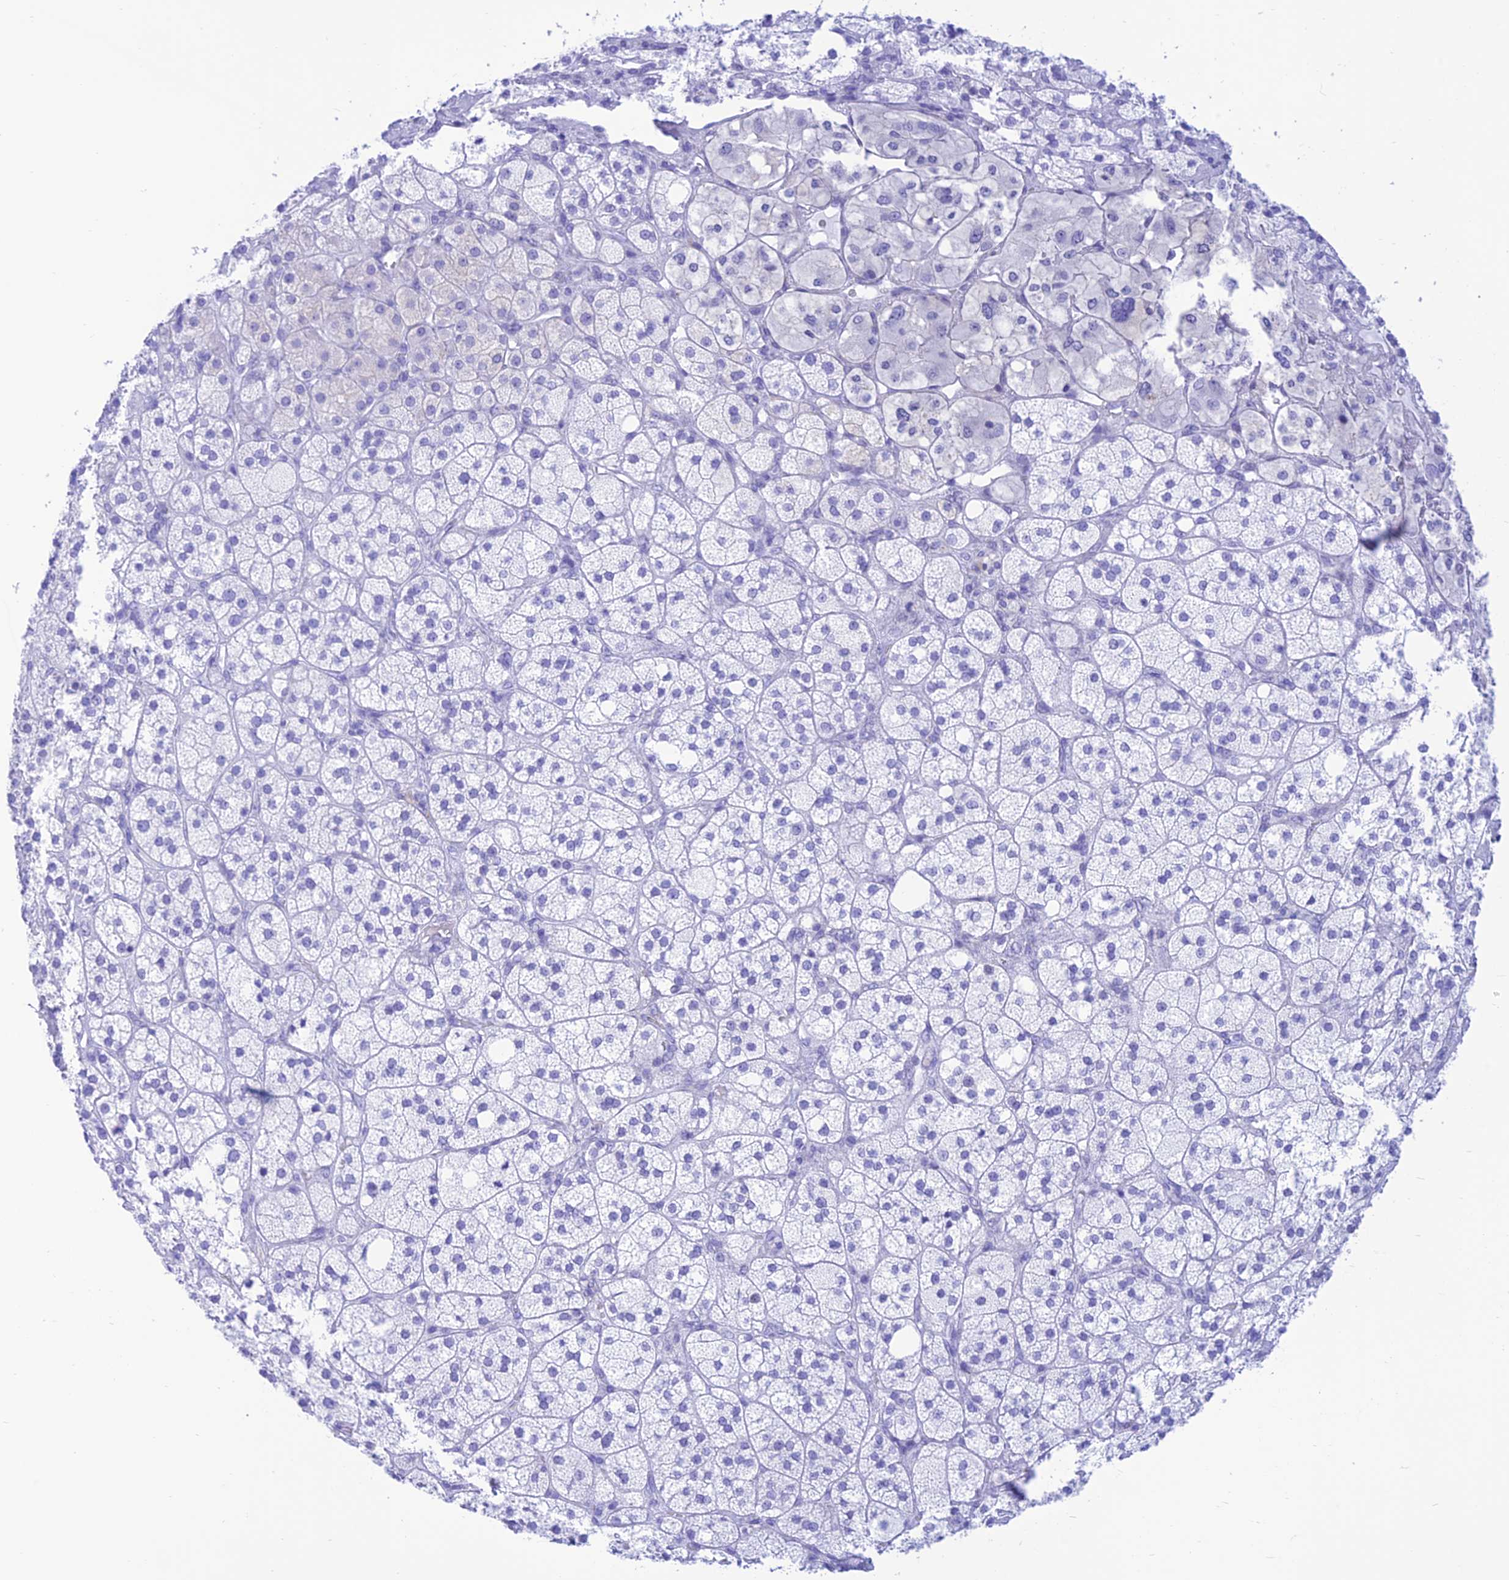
{"staining": {"intensity": "negative", "quantity": "none", "location": "none"}, "tissue": "adrenal gland", "cell_type": "Glandular cells", "image_type": "normal", "snomed": [{"axis": "morphology", "description": "Normal tissue, NOS"}, {"axis": "topography", "description": "Adrenal gland"}], "caption": "This is an immunohistochemistry histopathology image of unremarkable adrenal gland. There is no expression in glandular cells.", "gene": "PRNP", "patient": {"sex": "male", "age": 61}}